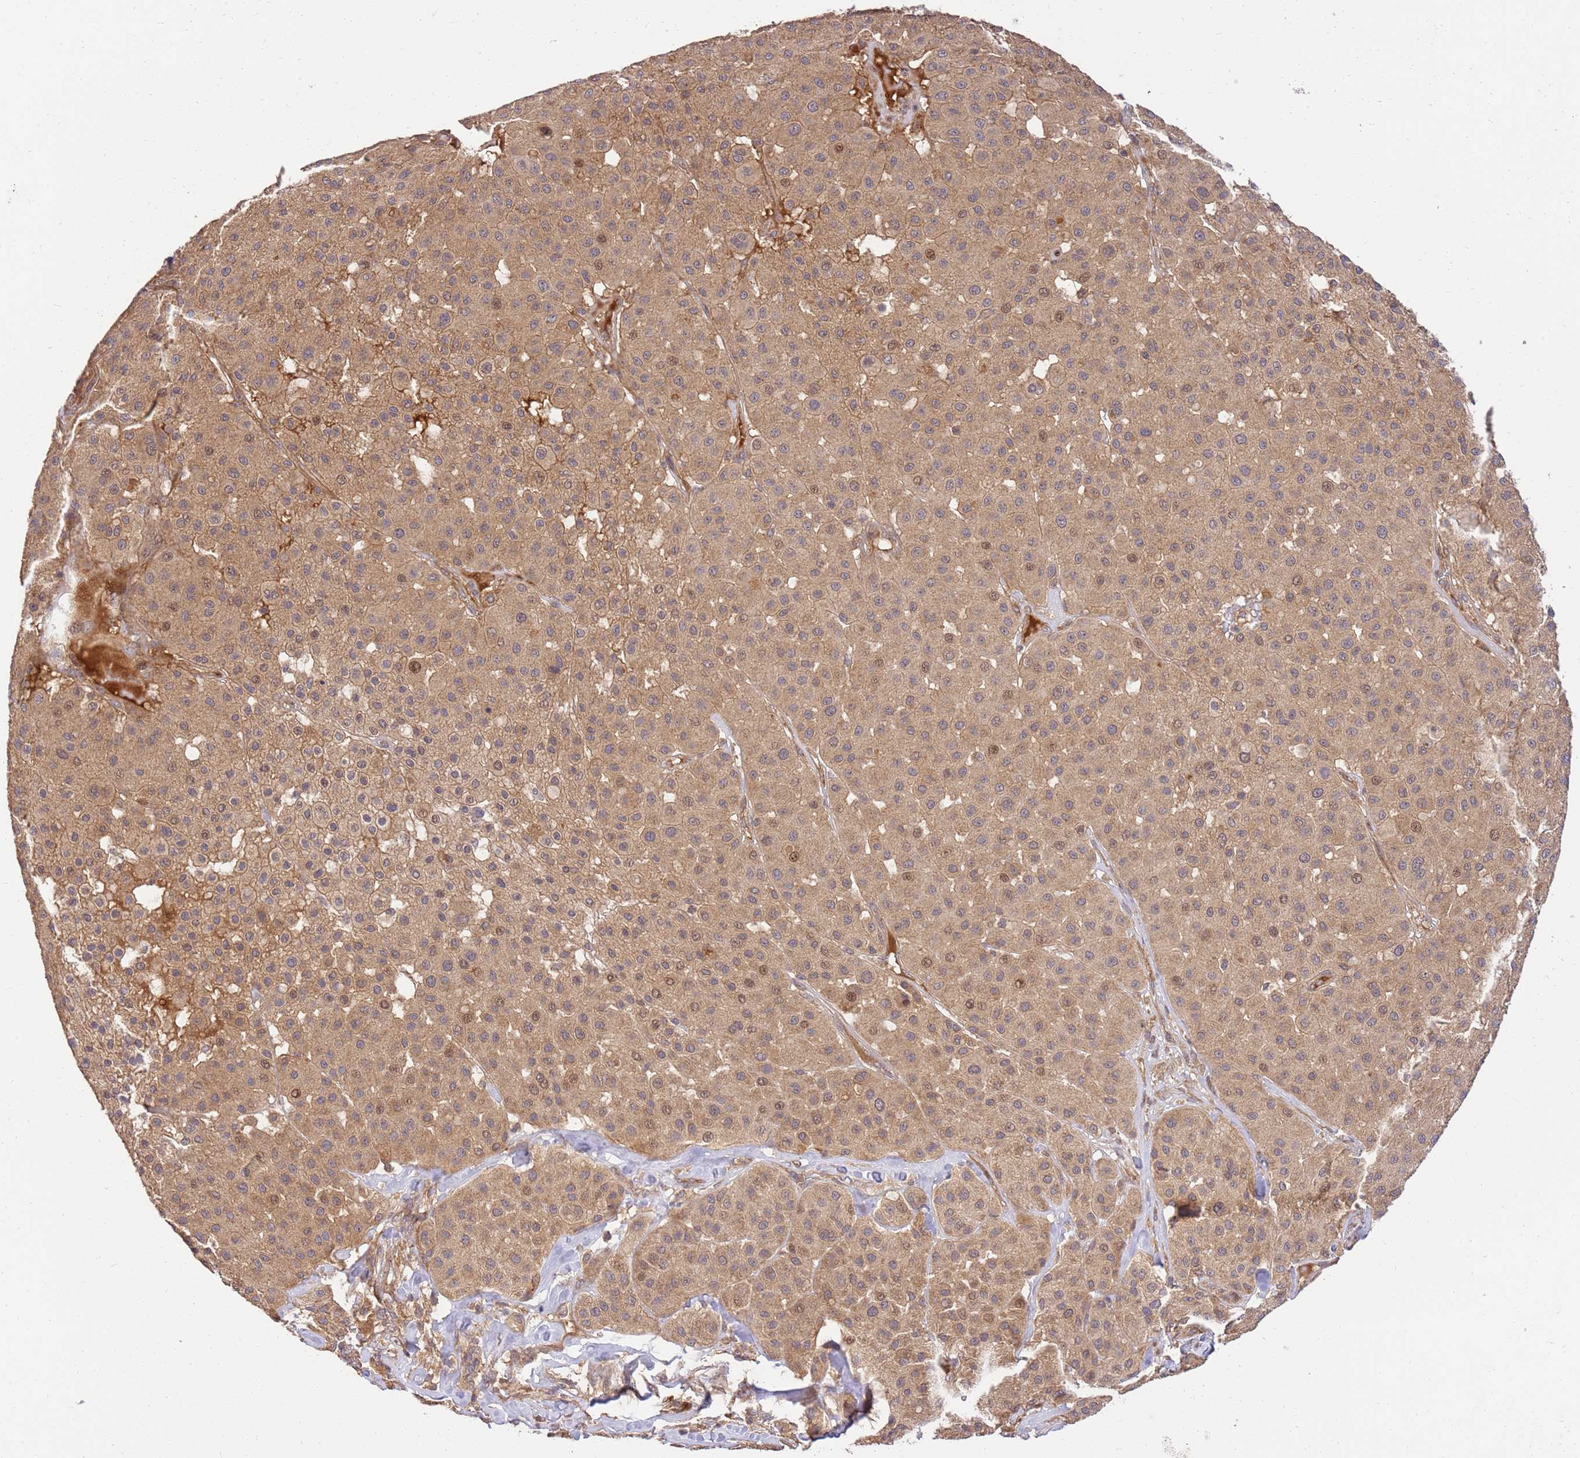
{"staining": {"intensity": "weak", "quantity": ">75%", "location": "cytoplasmic/membranous,nuclear"}, "tissue": "melanoma", "cell_type": "Tumor cells", "image_type": "cancer", "snomed": [{"axis": "morphology", "description": "Malignant melanoma, Metastatic site"}, {"axis": "topography", "description": "Smooth muscle"}], "caption": "The photomicrograph displays a brown stain indicating the presence of a protein in the cytoplasmic/membranous and nuclear of tumor cells in melanoma.", "gene": "GAREM1", "patient": {"sex": "male", "age": 41}}